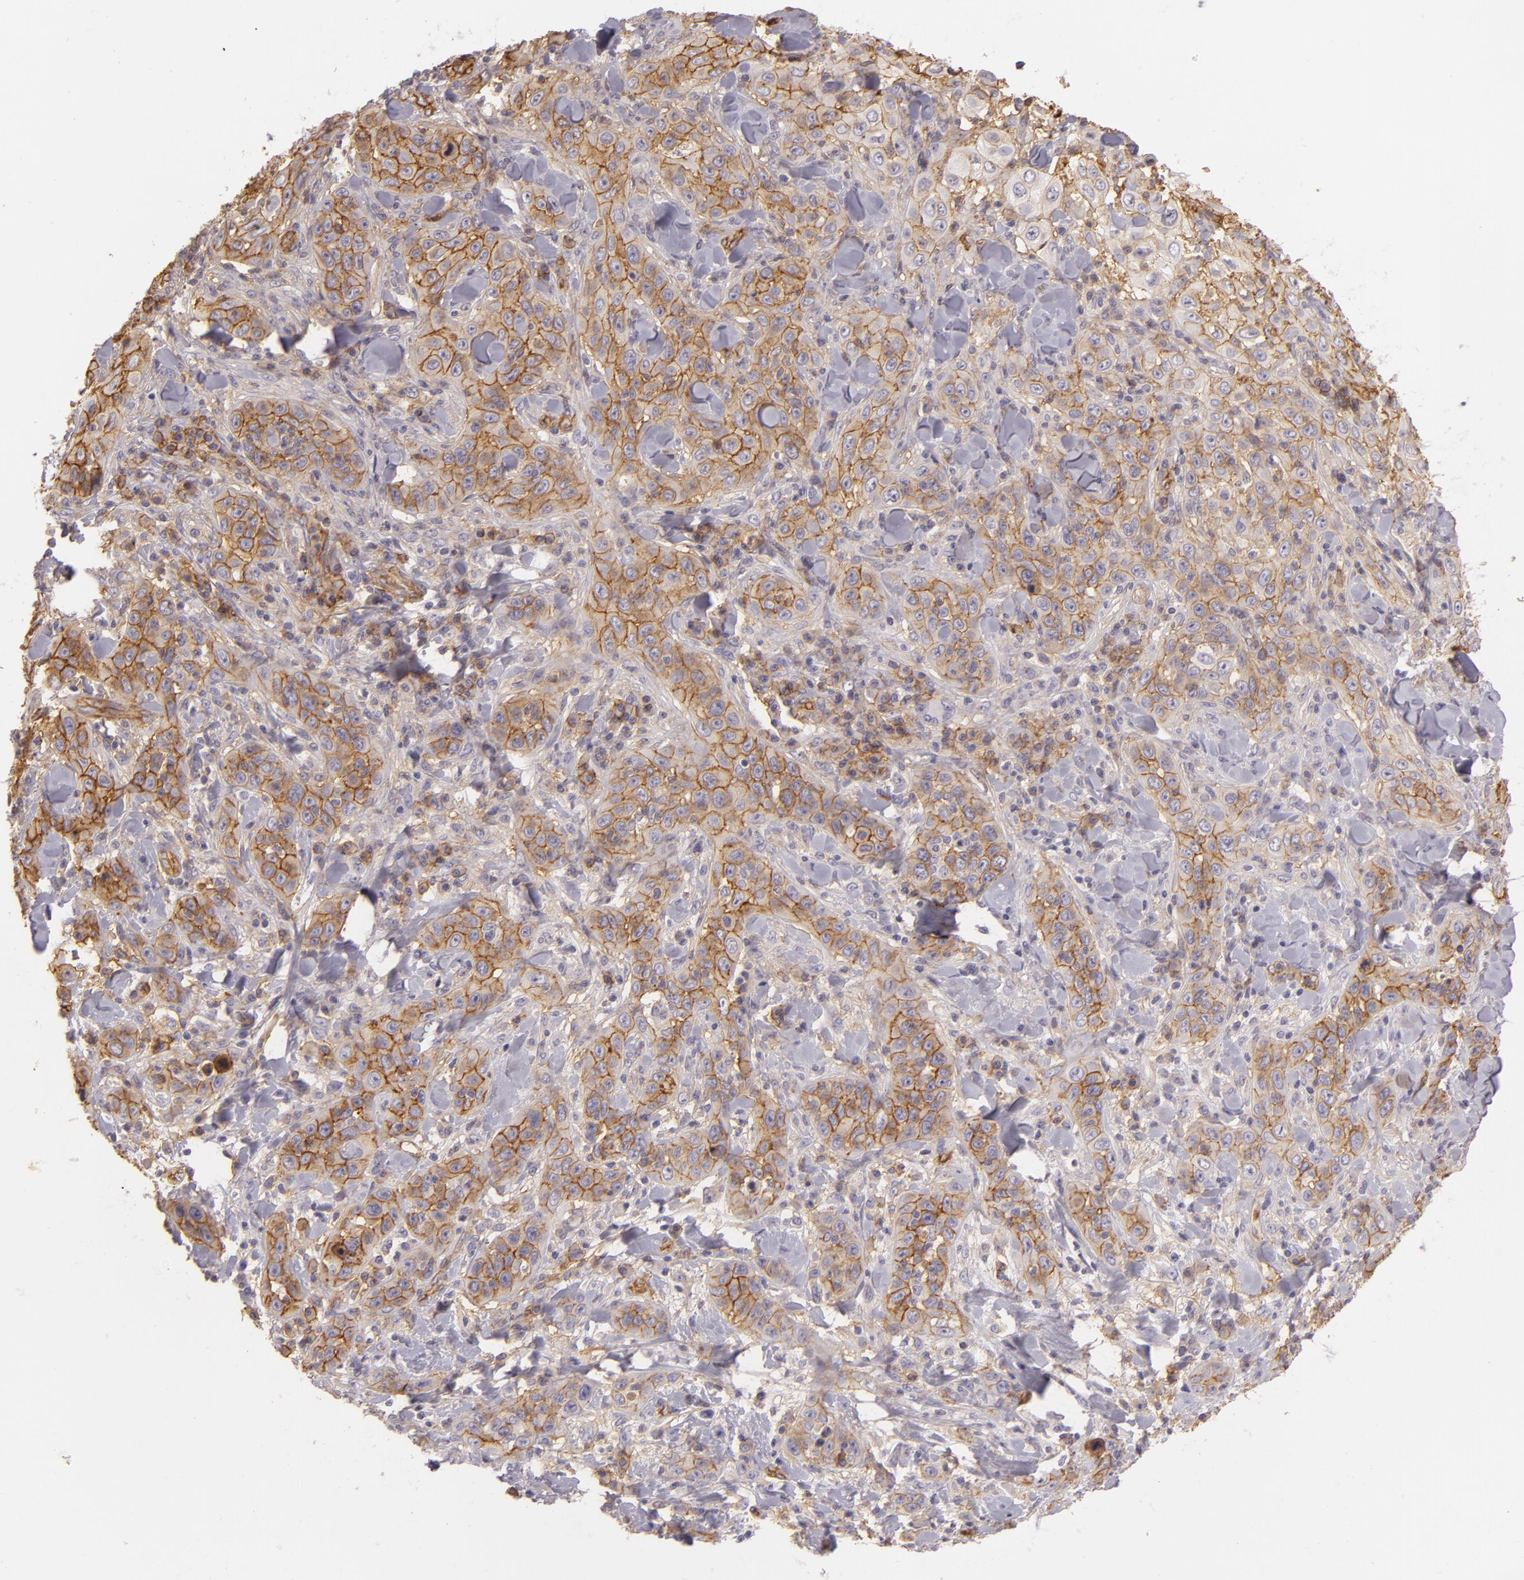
{"staining": {"intensity": "moderate", "quantity": "25%-75%", "location": "cytoplasmic/membranous"}, "tissue": "skin cancer", "cell_type": "Tumor cells", "image_type": "cancer", "snomed": [{"axis": "morphology", "description": "Squamous cell carcinoma, NOS"}, {"axis": "topography", "description": "Skin"}], "caption": "Human skin cancer (squamous cell carcinoma) stained with a brown dye shows moderate cytoplasmic/membranous positive staining in approximately 25%-75% of tumor cells.", "gene": "CD59", "patient": {"sex": "male", "age": 84}}